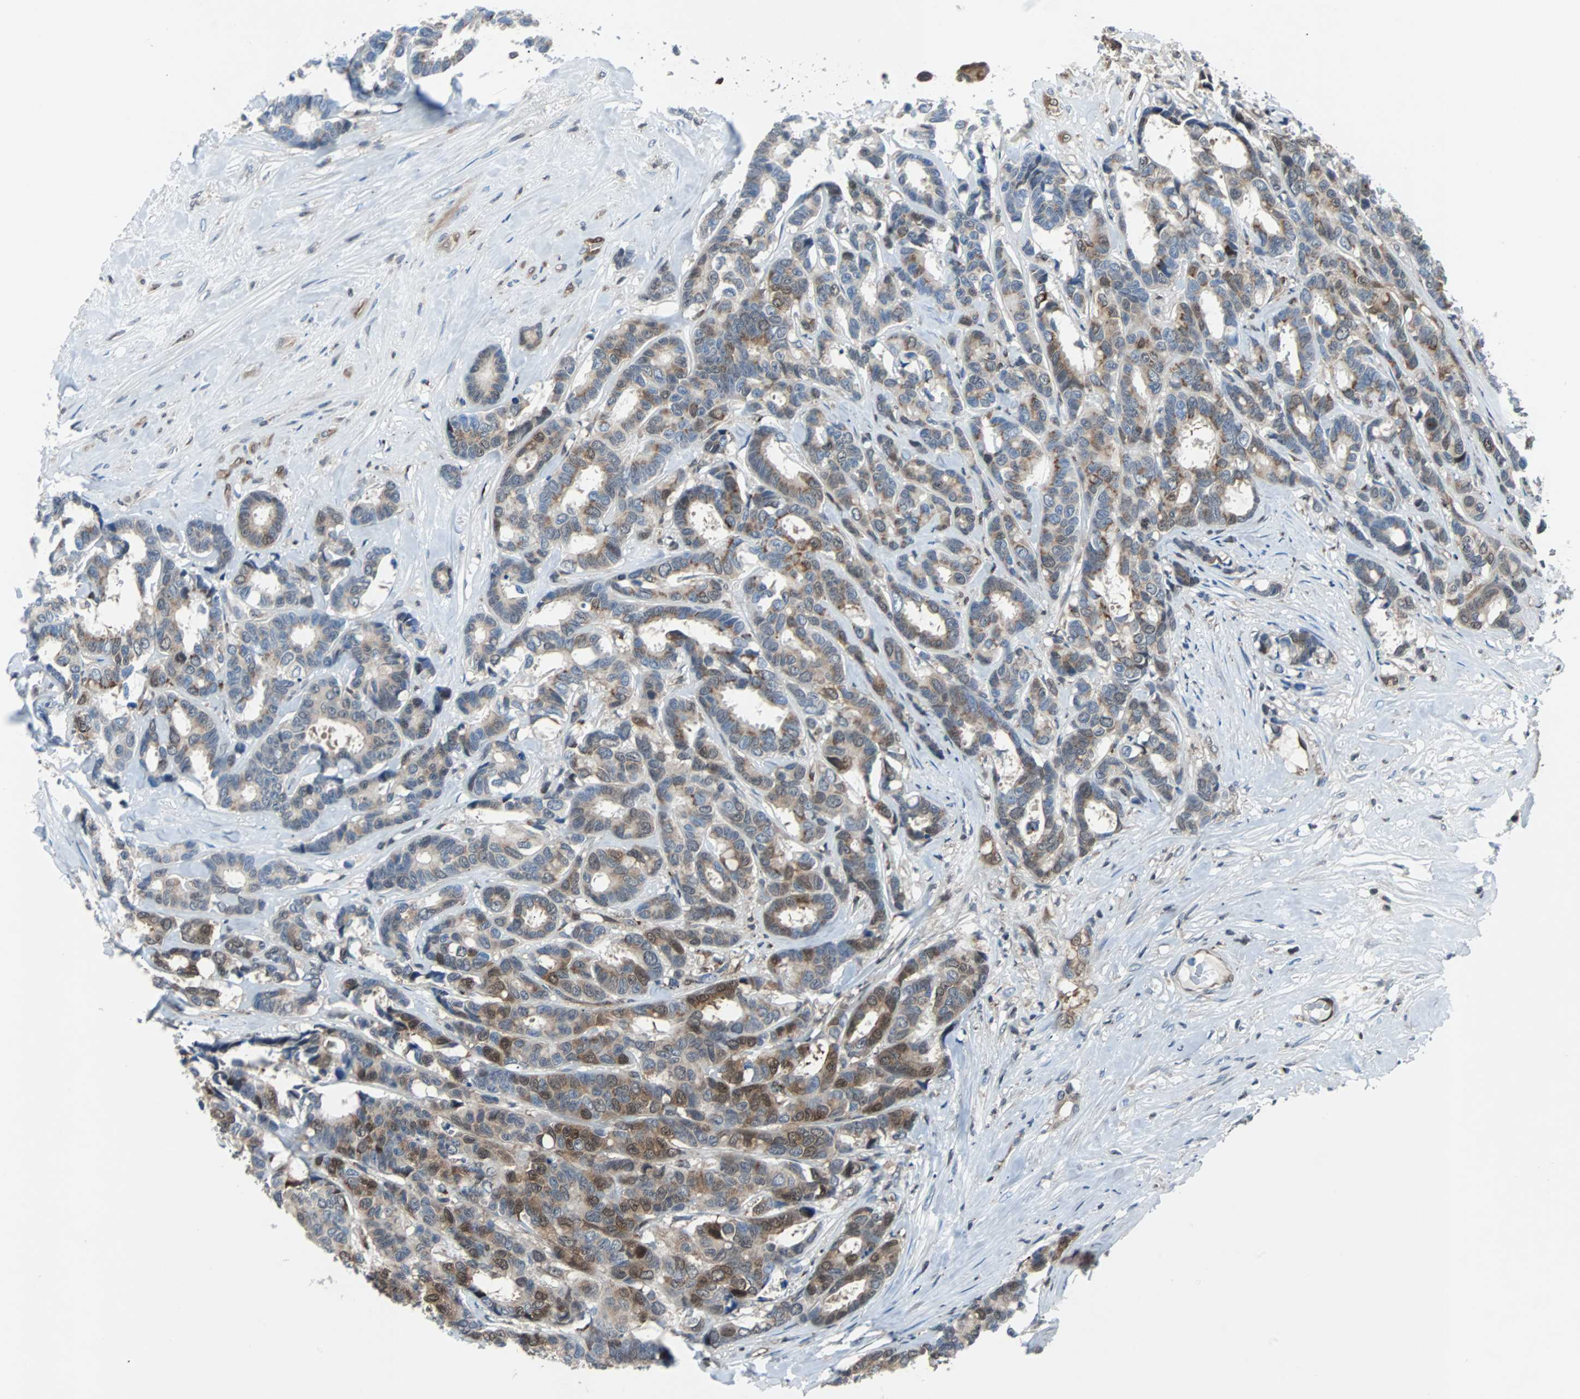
{"staining": {"intensity": "moderate", "quantity": "25%-75%", "location": "cytoplasmic/membranous,nuclear"}, "tissue": "breast cancer", "cell_type": "Tumor cells", "image_type": "cancer", "snomed": [{"axis": "morphology", "description": "Duct carcinoma"}, {"axis": "topography", "description": "Breast"}], "caption": "Protein expression analysis of human breast cancer reveals moderate cytoplasmic/membranous and nuclear positivity in approximately 25%-75% of tumor cells. (Brightfield microscopy of DAB IHC at high magnification).", "gene": "MAP2K6", "patient": {"sex": "female", "age": 87}}